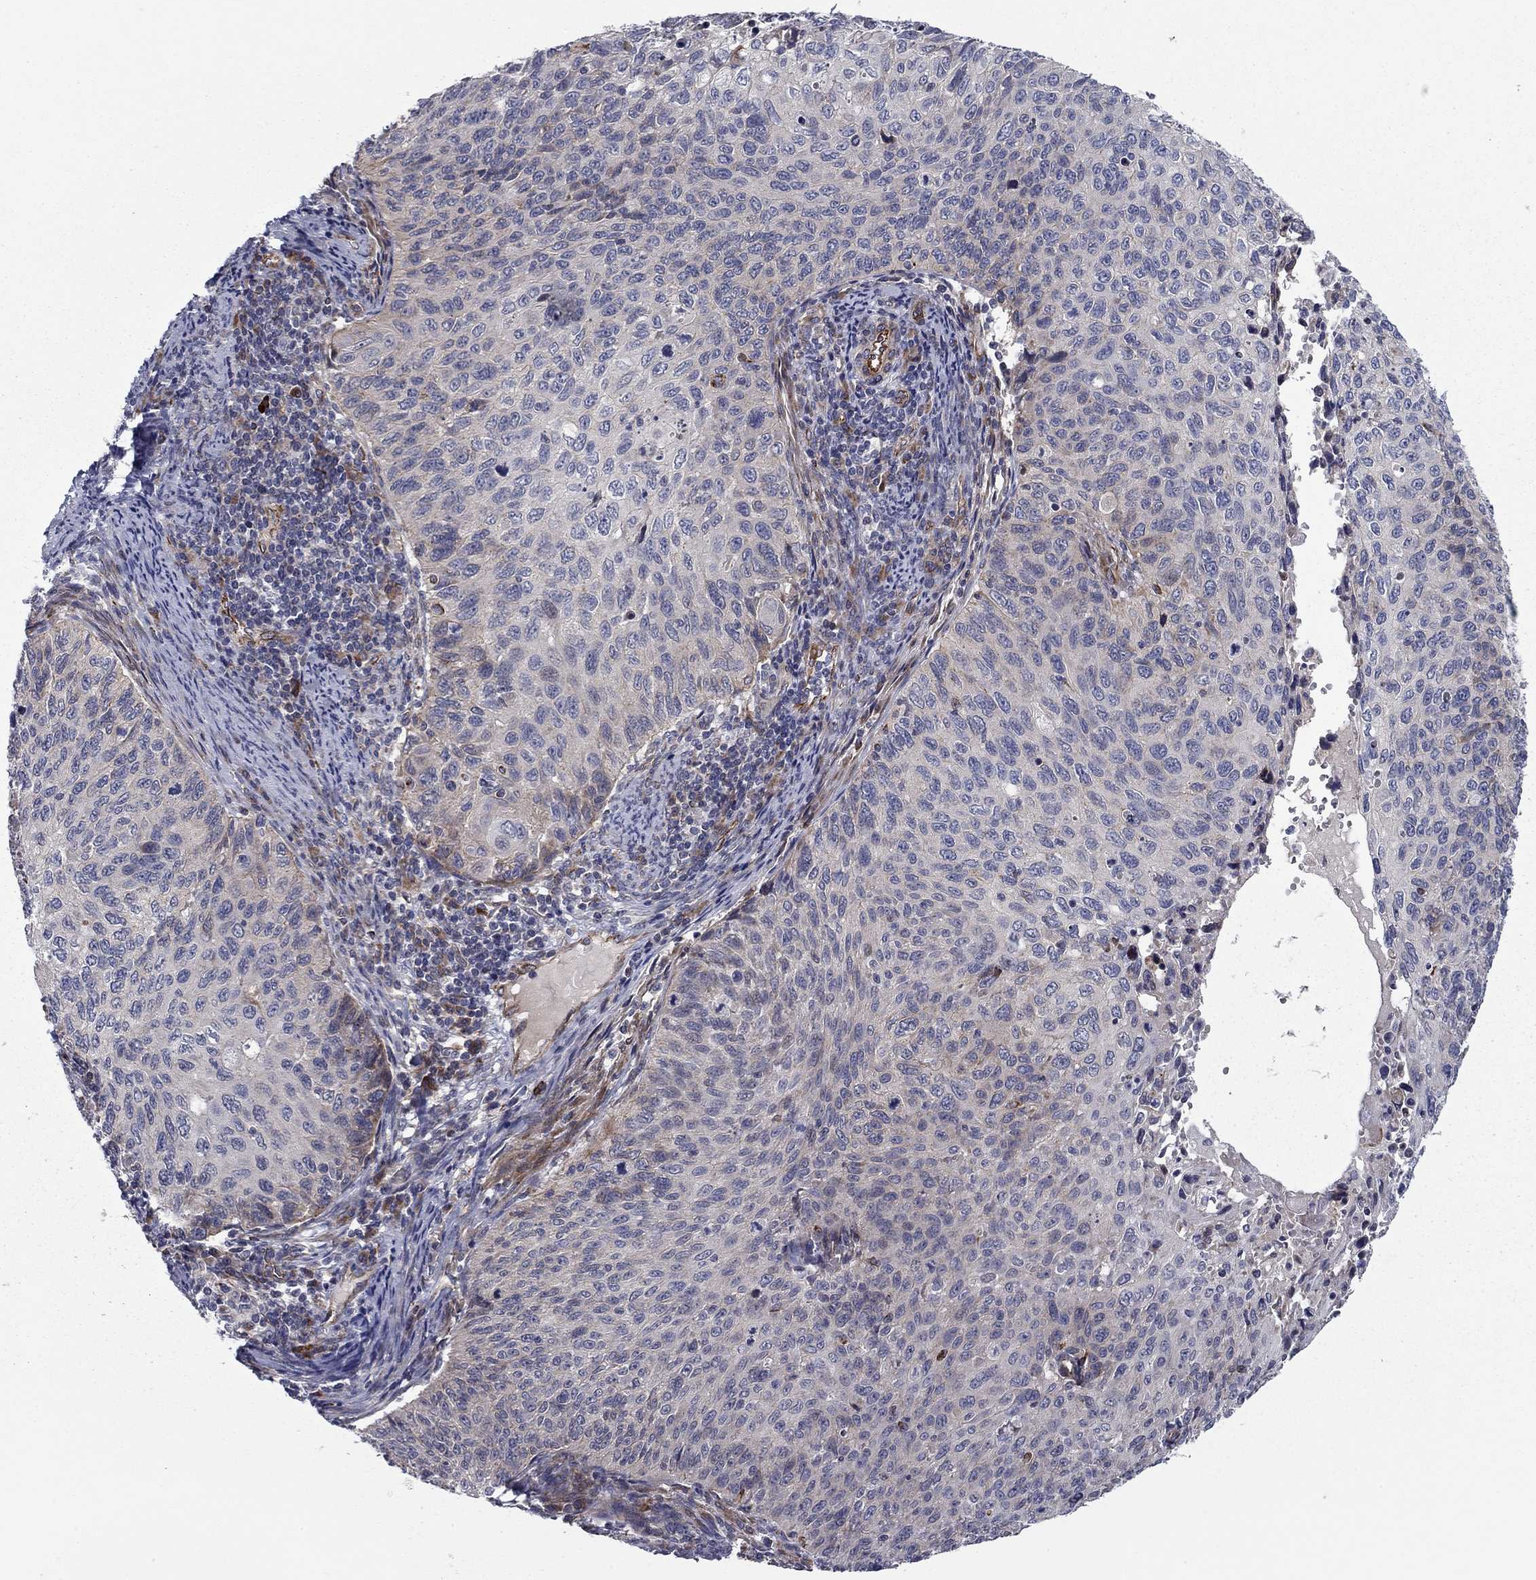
{"staining": {"intensity": "negative", "quantity": "none", "location": "none"}, "tissue": "cervical cancer", "cell_type": "Tumor cells", "image_type": "cancer", "snomed": [{"axis": "morphology", "description": "Squamous cell carcinoma, NOS"}, {"axis": "topography", "description": "Cervix"}], "caption": "High magnification brightfield microscopy of cervical cancer stained with DAB (brown) and counterstained with hematoxylin (blue): tumor cells show no significant expression.", "gene": "CLSTN1", "patient": {"sex": "female", "age": 70}}